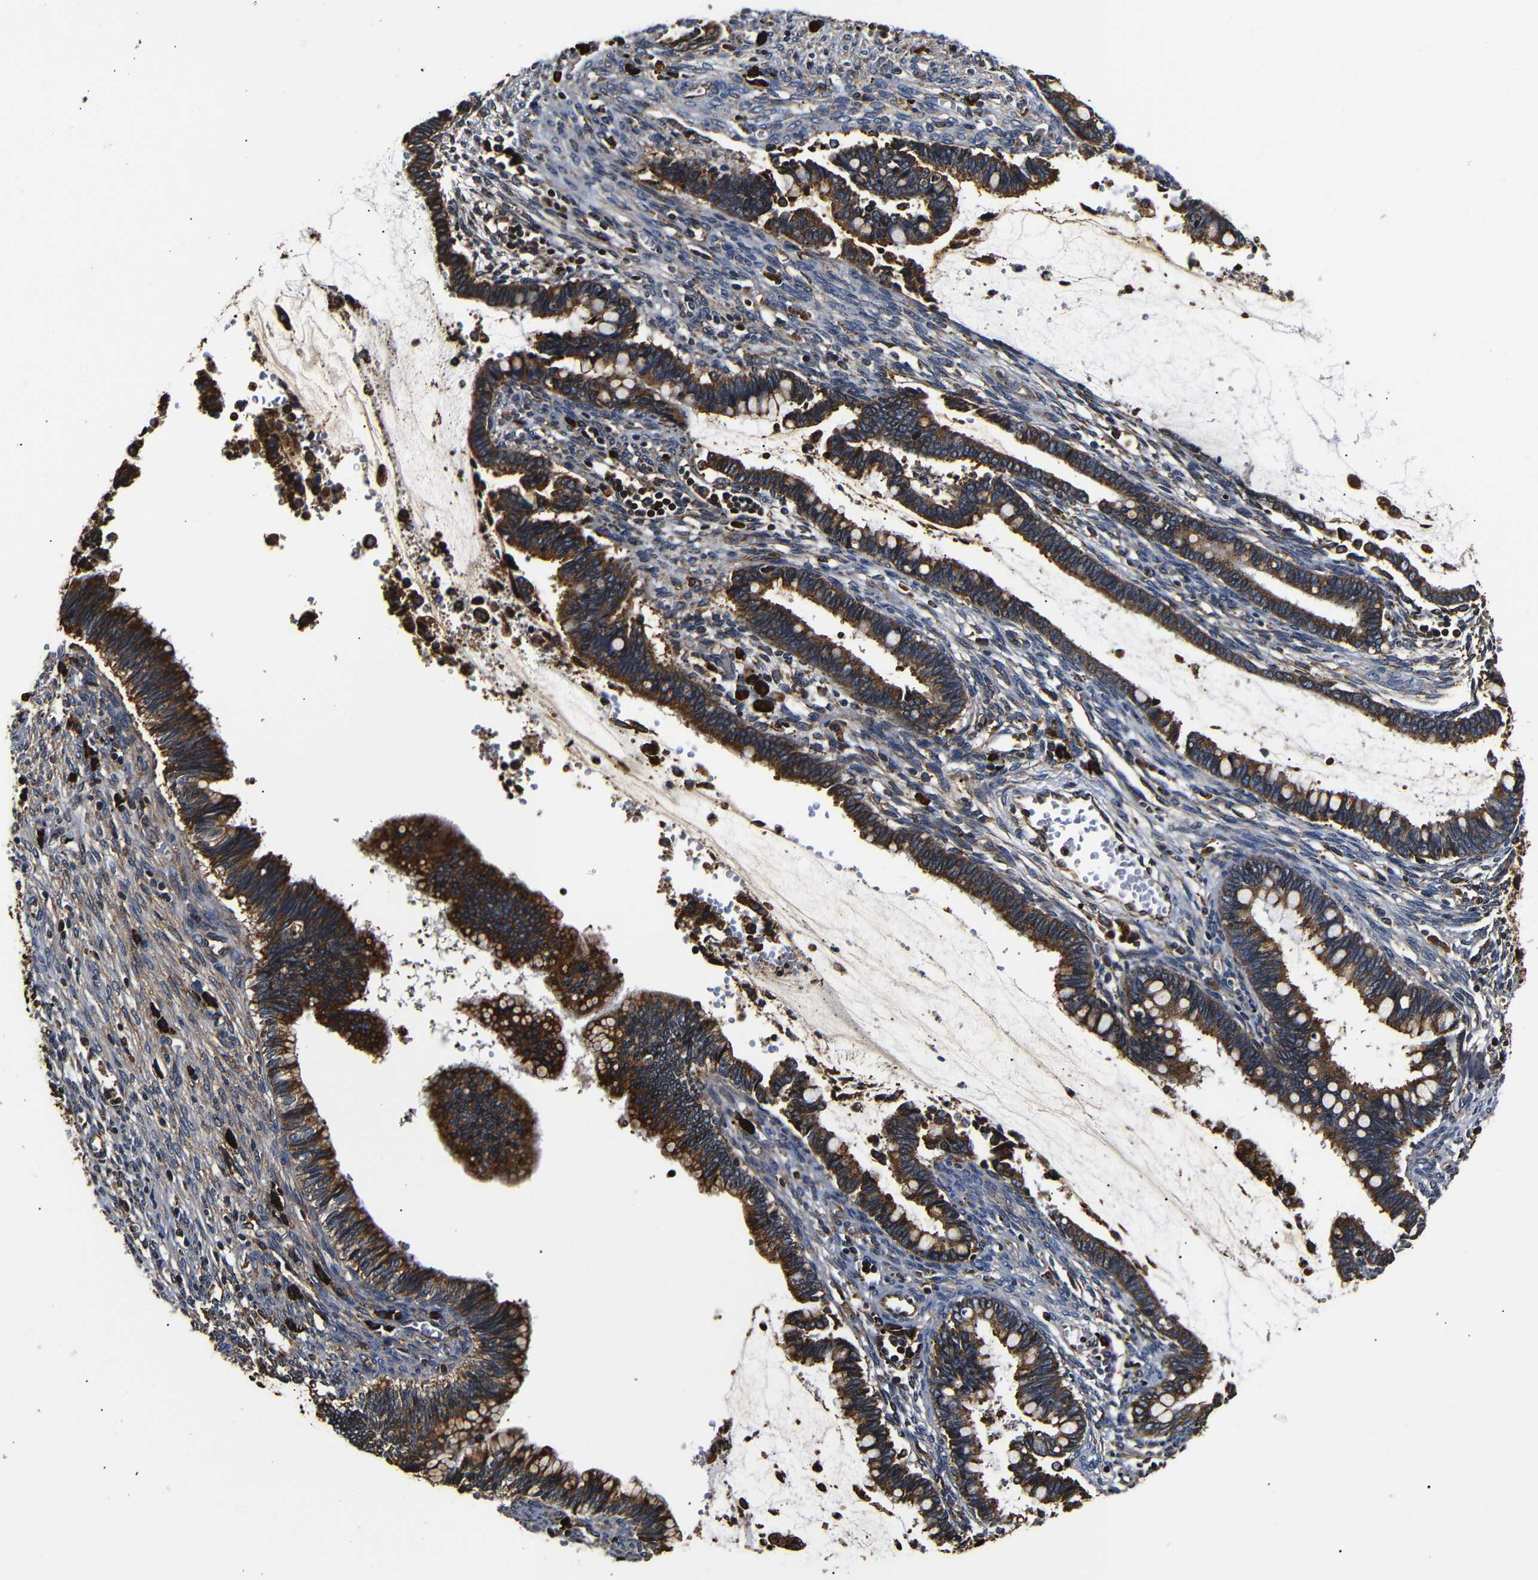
{"staining": {"intensity": "strong", "quantity": ">75%", "location": "cytoplasmic/membranous"}, "tissue": "cervical cancer", "cell_type": "Tumor cells", "image_type": "cancer", "snomed": [{"axis": "morphology", "description": "Adenocarcinoma, NOS"}, {"axis": "topography", "description": "Cervix"}], "caption": "IHC (DAB) staining of human cervical cancer (adenocarcinoma) shows strong cytoplasmic/membranous protein staining in approximately >75% of tumor cells. Immunohistochemistry stains the protein in brown and the nuclei are stained blue.", "gene": "HHIP", "patient": {"sex": "female", "age": 44}}